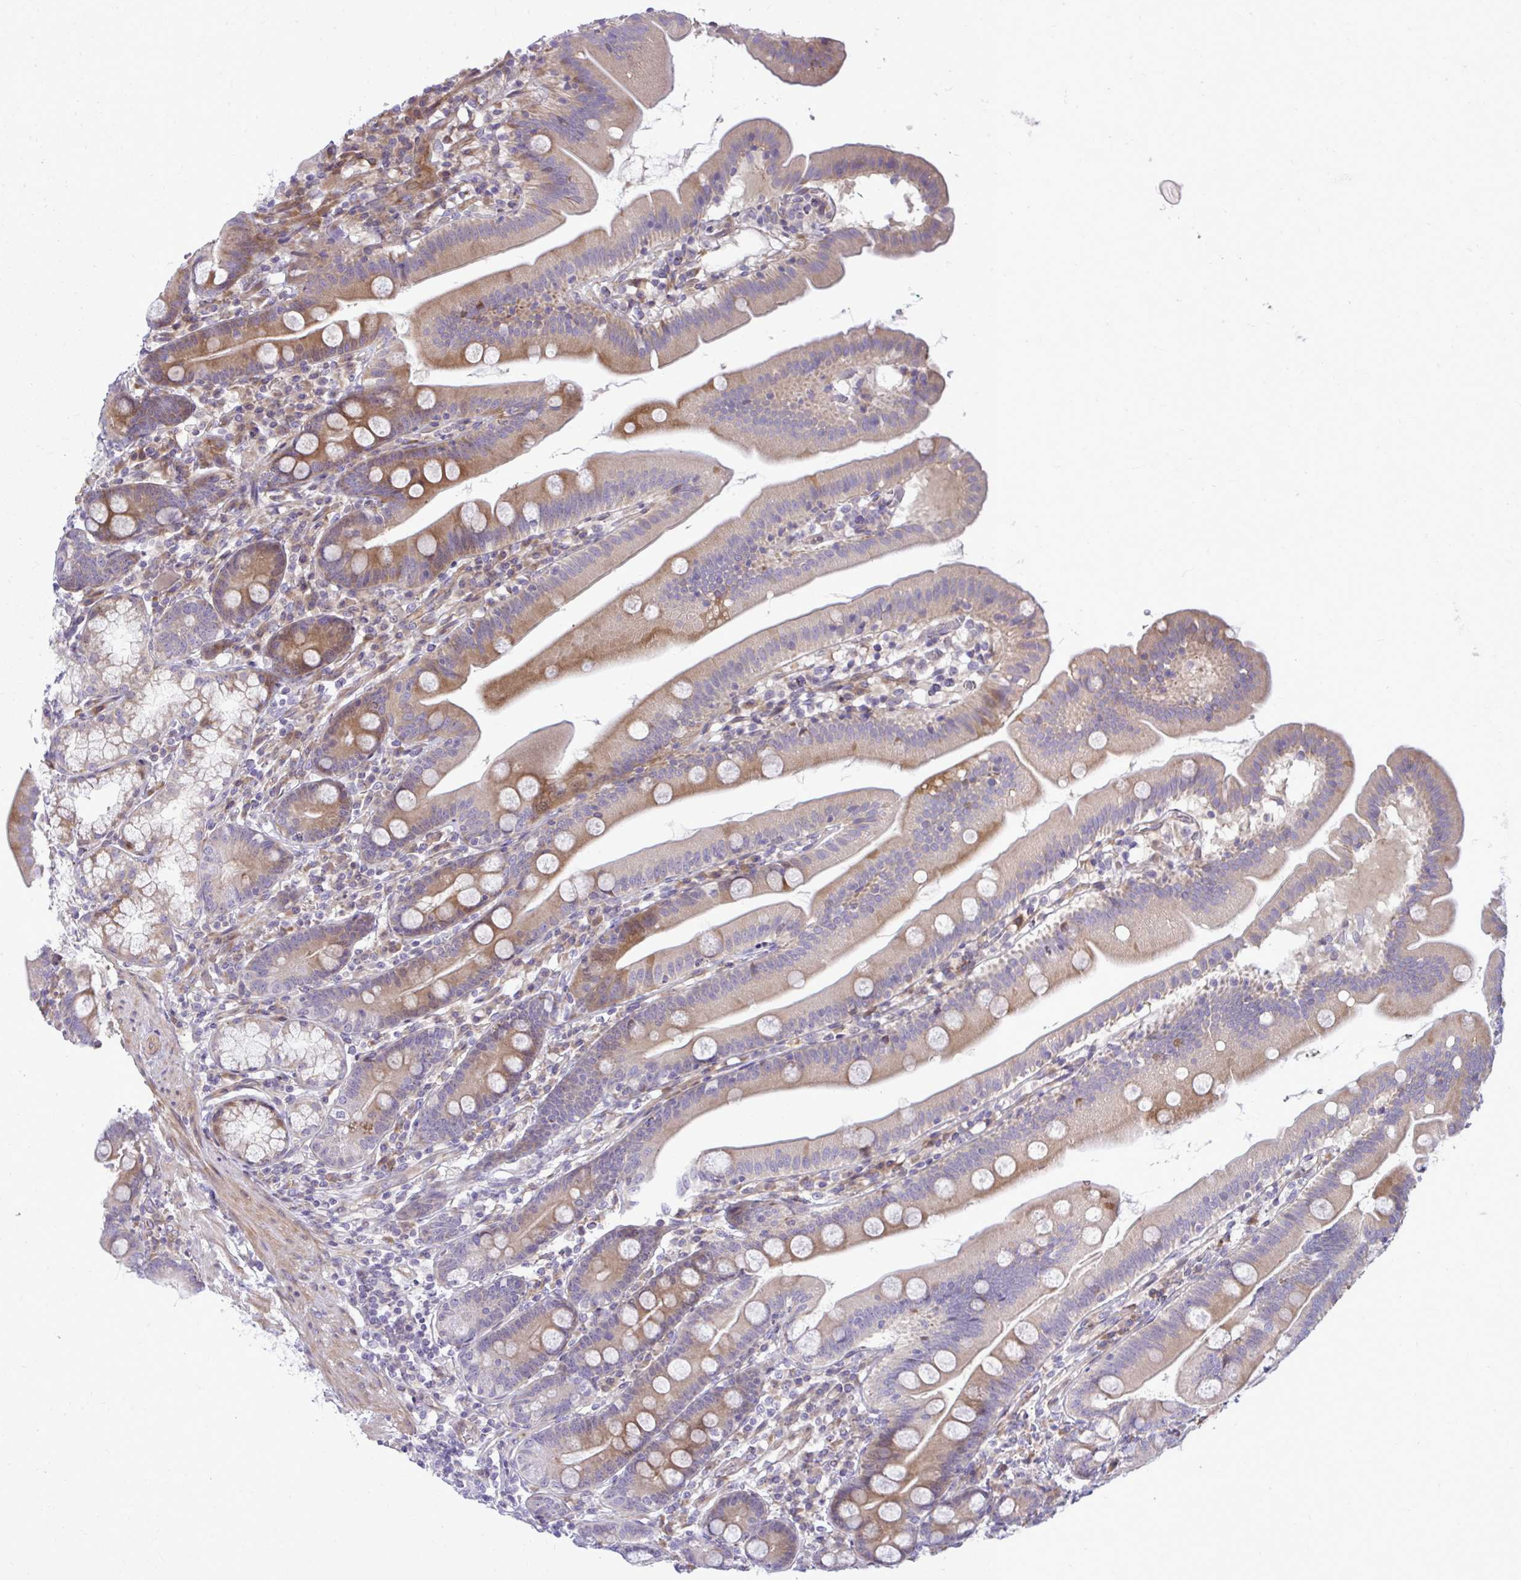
{"staining": {"intensity": "moderate", "quantity": "25%-75%", "location": "cytoplasmic/membranous"}, "tissue": "duodenum", "cell_type": "Glandular cells", "image_type": "normal", "snomed": [{"axis": "morphology", "description": "Normal tissue, NOS"}, {"axis": "topography", "description": "Duodenum"}], "caption": "Immunohistochemistry (IHC) photomicrograph of unremarkable duodenum stained for a protein (brown), which demonstrates medium levels of moderate cytoplasmic/membranous staining in approximately 25%-75% of glandular cells.", "gene": "ZSCAN9", "patient": {"sex": "female", "age": 67}}